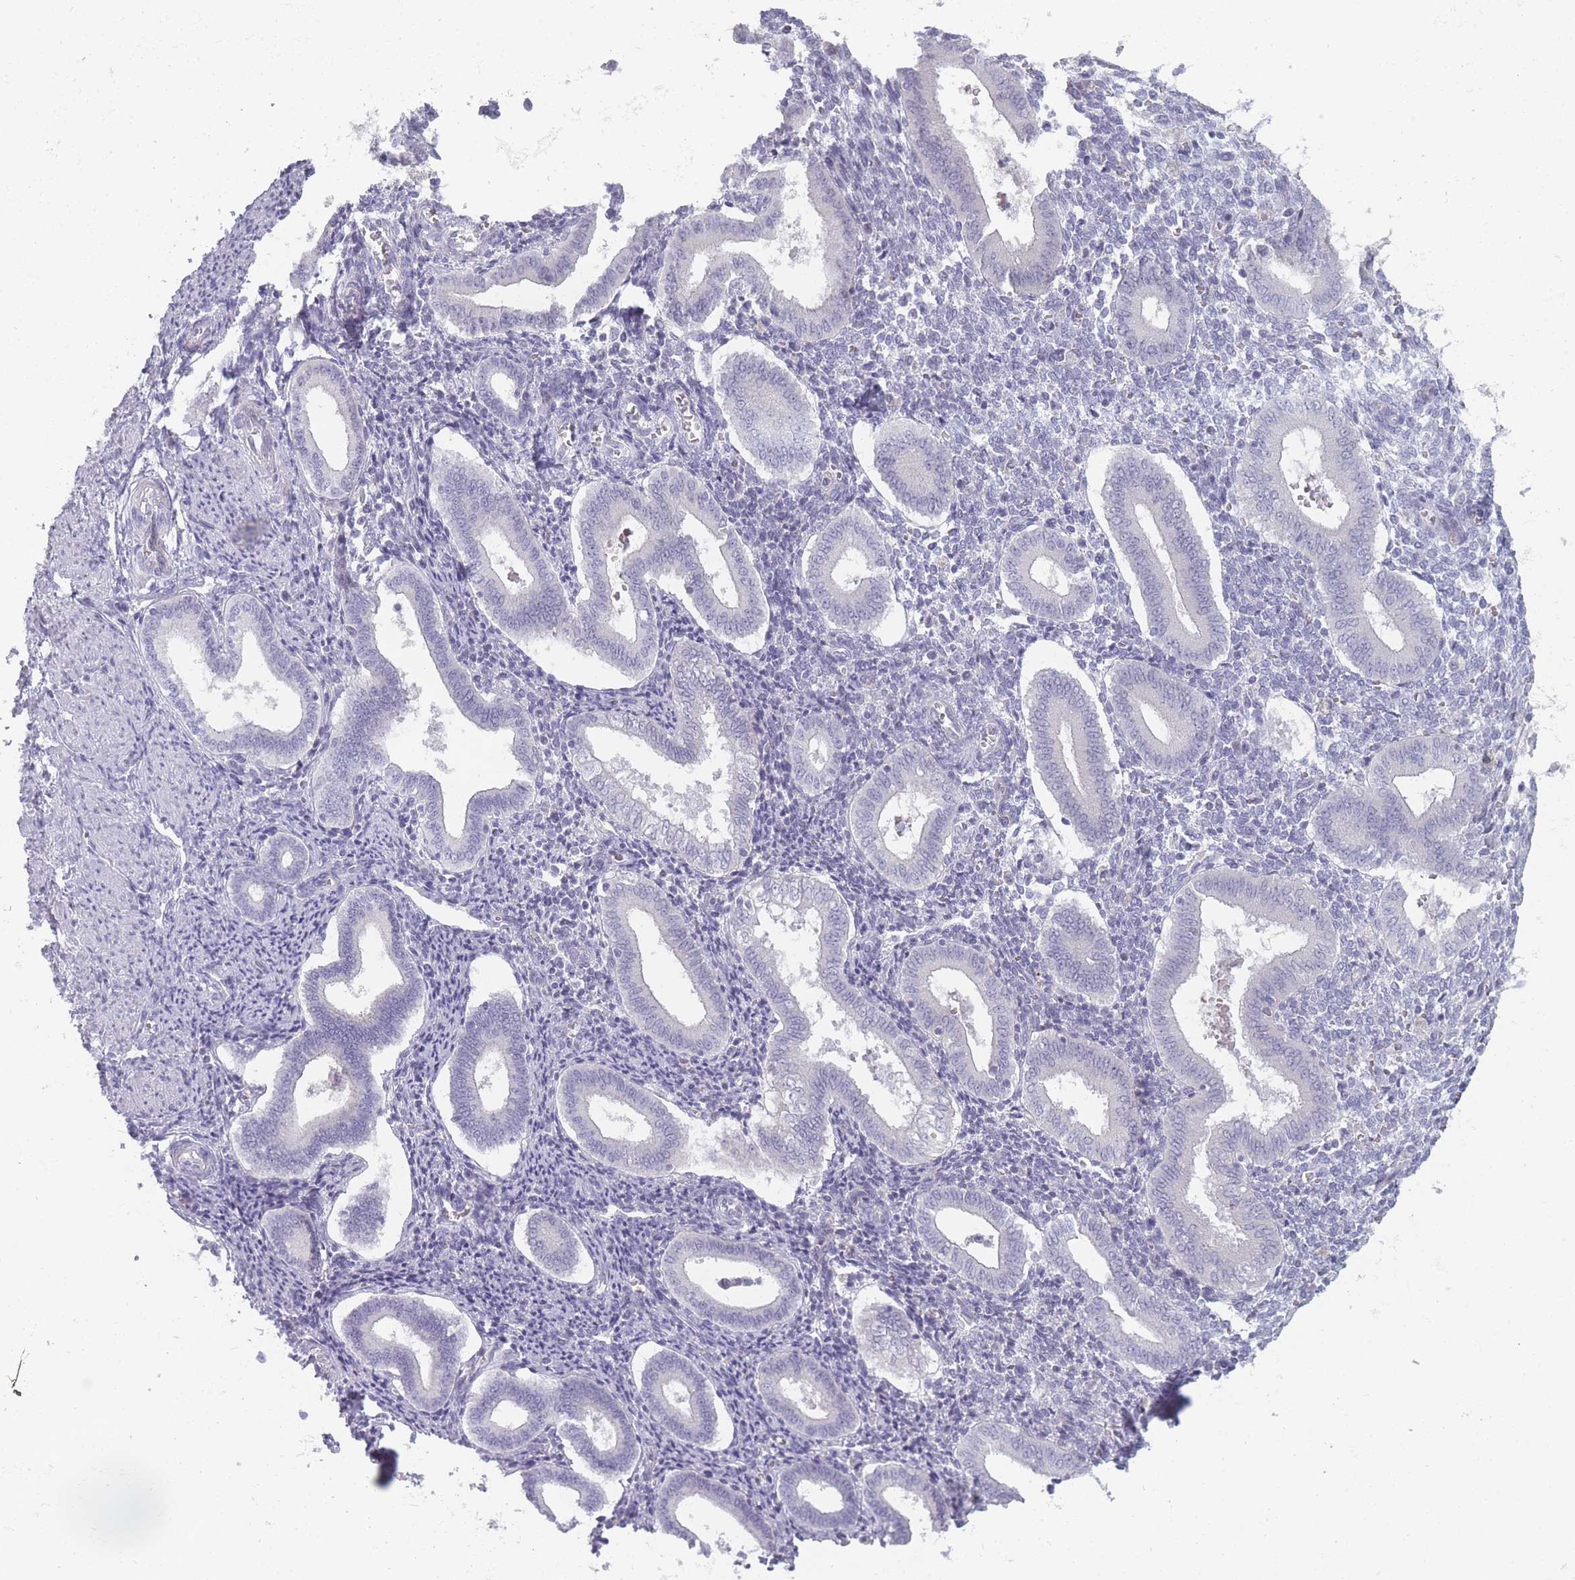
{"staining": {"intensity": "negative", "quantity": "none", "location": "none"}, "tissue": "endometrium", "cell_type": "Cells in endometrial stroma", "image_type": "normal", "snomed": [{"axis": "morphology", "description": "Normal tissue, NOS"}, {"axis": "topography", "description": "Endometrium"}], "caption": "The immunohistochemistry image has no significant staining in cells in endometrial stroma of endometrium.", "gene": "ROS1", "patient": {"sex": "female", "age": 44}}